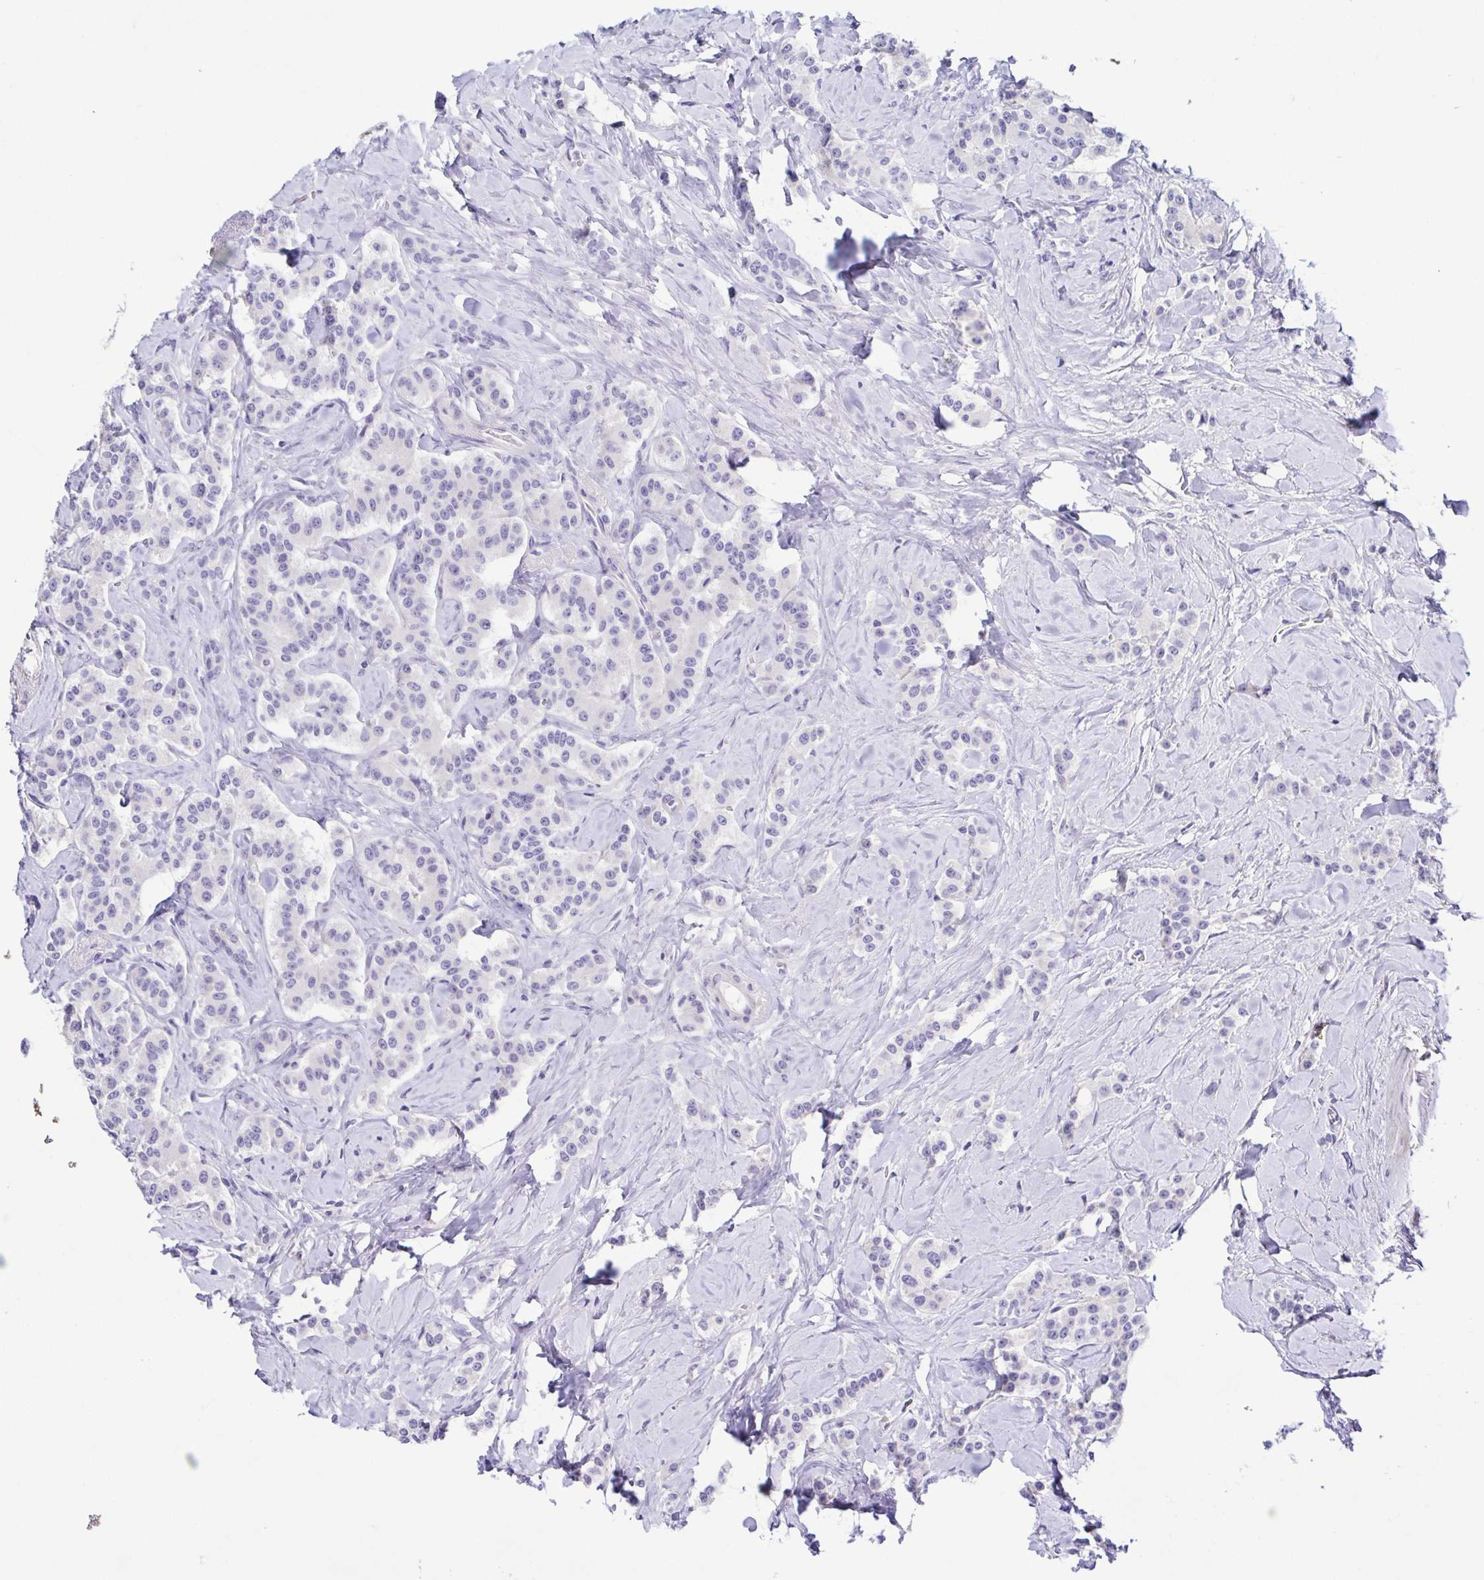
{"staining": {"intensity": "negative", "quantity": "none", "location": "none"}, "tissue": "carcinoid", "cell_type": "Tumor cells", "image_type": "cancer", "snomed": [{"axis": "morphology", "description": "Normal tissue, NOS"}, {"axis": "morphology", "description": "Carcinoid, malignant, NOS"}, {"axis": "topography", "description": "Pancreas"}], "caption": "Immunohistochemistry (IHC) photomicrograph of human malignant carcinoid stained for a protein (brown), which demonstrates no staining in tumor cells.", "gene": "TERT", "patient": {"sex": "male", "age": 36}}